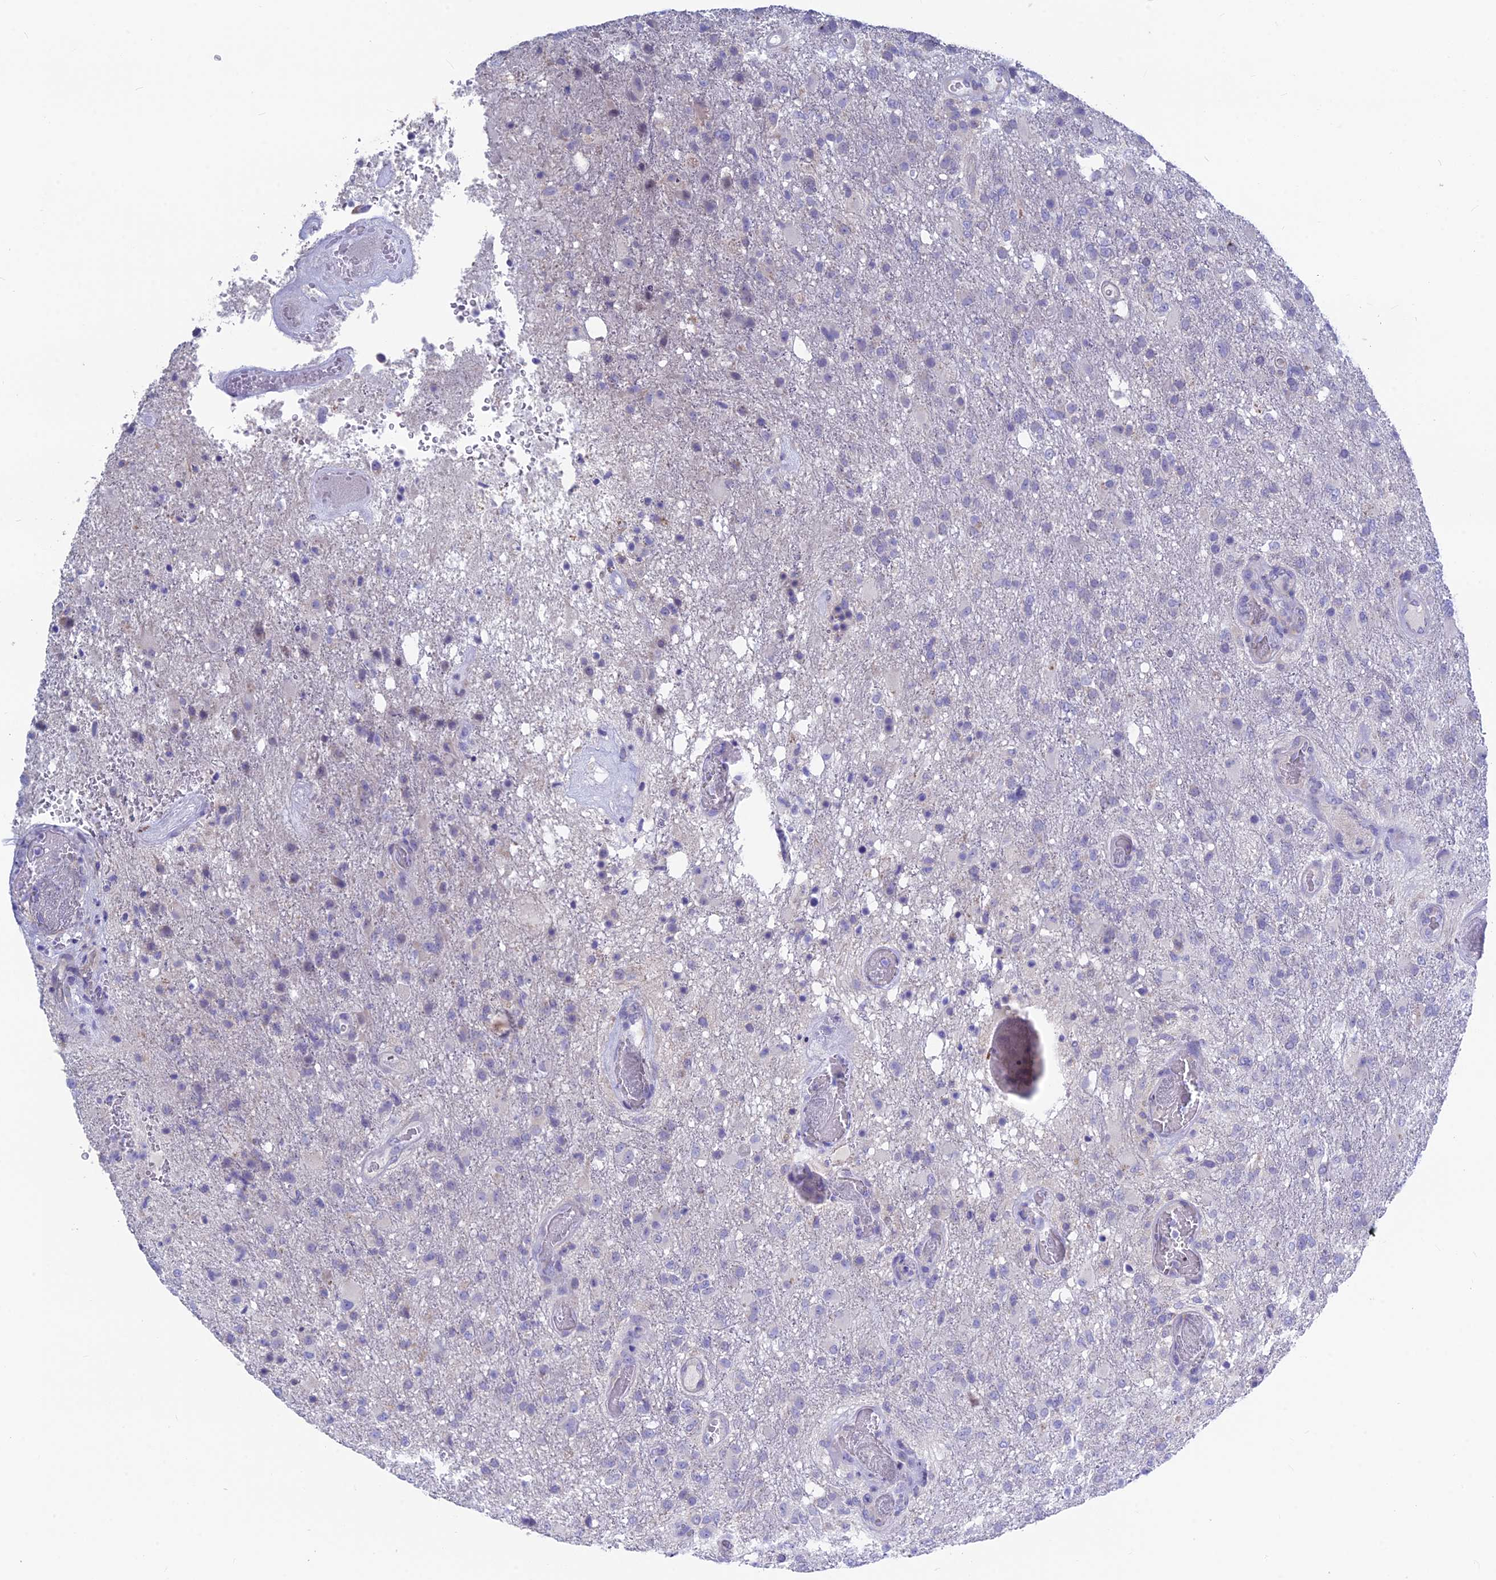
{"staining": {"intensity": "negative", "quantity": "none", "location": "none"}, "tissue": "glioma", "cell_type": "Tumor cells", "image_type": "cancer", "snomed": [{"axis": "morphology", "description": "Glioma, malignant, High grade"}, {"axis": "topography", "description": "Brain"}], "caption": "High power microscopy micrograph of an immunohistochemistry image of high-grade glioma (malignant), revealing no significant staining in tumor cells. The staining was performed using DAB (3,3'-diaminobenzidine) to visualize the protein expression in brown, while the nuclei were stained in blue with hematoxylin (Magnification: 20x).", "gene": "SNTN", "patient": {"sex": "female", "age": 74}}